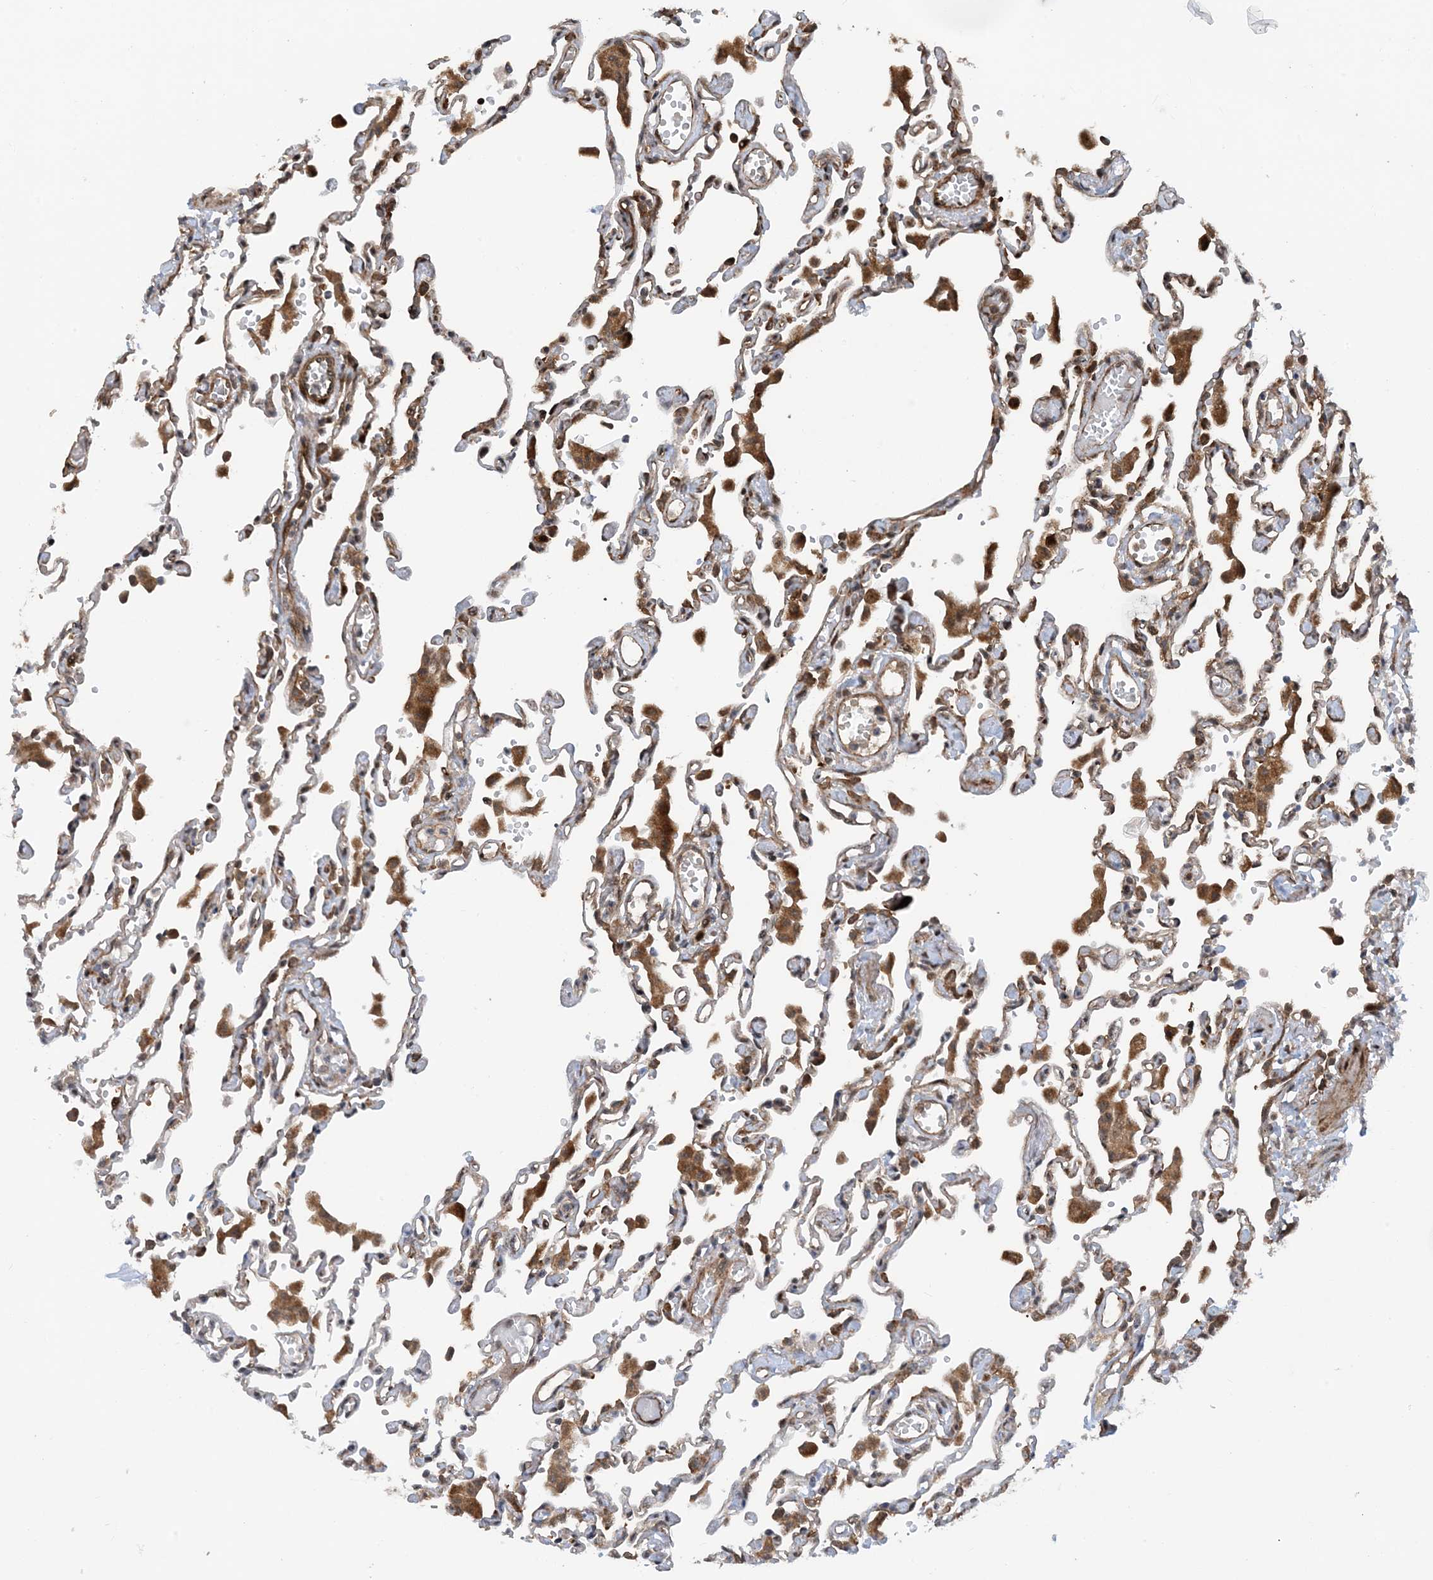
{"staining": {"intensity": "moderate", "quantity": "25%-75%", "location": "cytoplasmic/membranous"}, "tissue": "lung", "cell_type": "Alveolar cells", "image_type": "normal", "snomed": [{"axis": "morphology", "description": "Normal tissue, NOS"}, {"axis": "topography", "description": "Bronchus"}, {"axis": "topography", "description": "Lung"}], "caption": "DAB immunohistochemical staining of unremarkable human lung demonstrates moderate cytoplasmic/membranous protein staining in about 25%-75% of alveolar cells.", "gene": "HEMK1", "patient": {"sex": "female", "age": 49}}